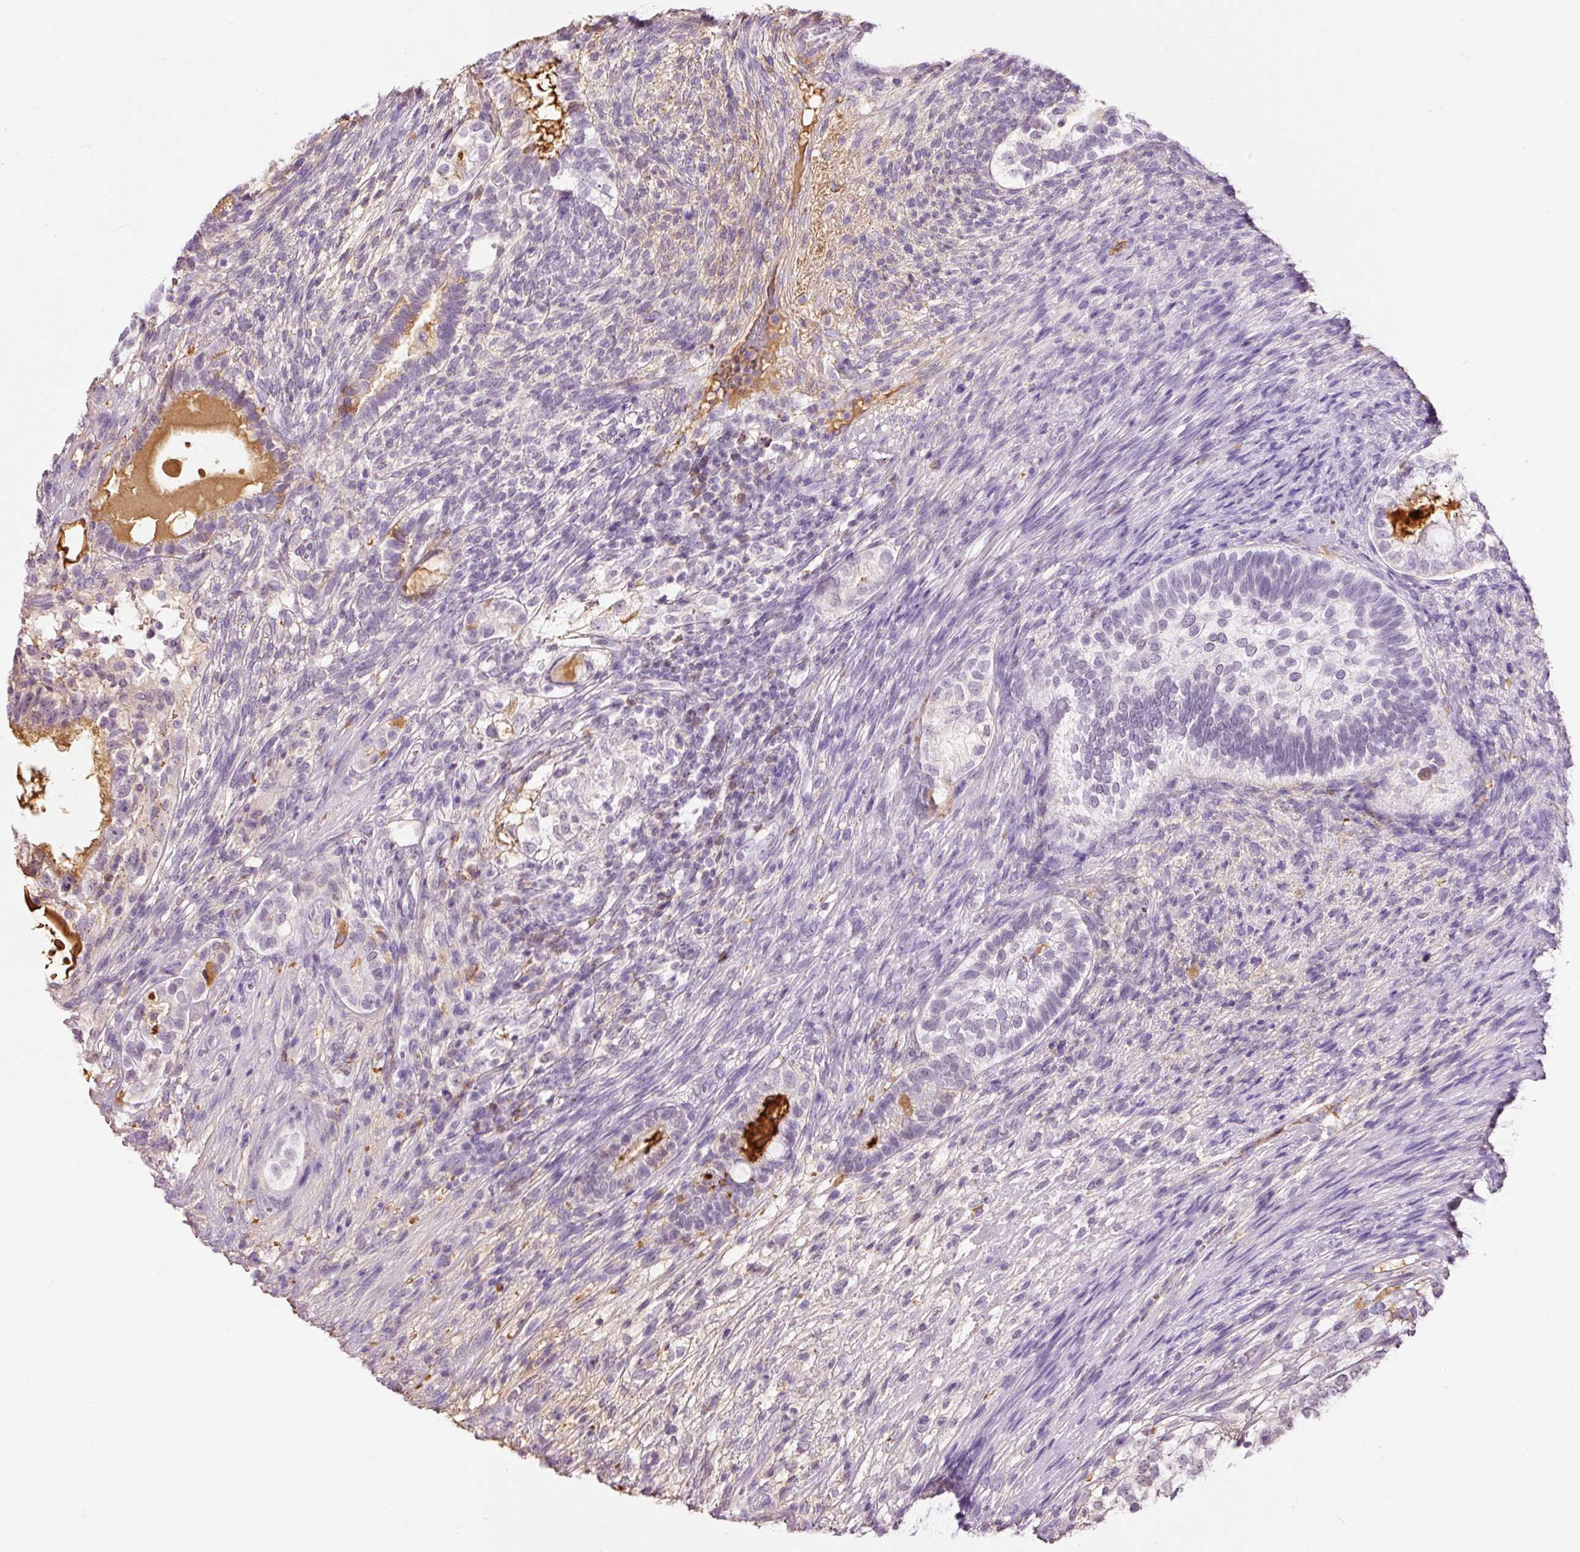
{"staining": {"intensity": "negative", "quantity": "none", "location": "none"}, "tissue": "testis cancer", "cell_type": "Tumor cells", "image_type": "cancer", "snomed": [{"axis": "morphology", "description": "Seminoma, NOS"}, {"axis": "morphology", "description": "Carcinoma, Embryonal, NOS"}, {"axis": "topography", "description": "Testis"}], "caption": "This is an IHC image of testis embryonal carcinoma. There is no positivity in tumor cells.", "gene": "PRPF38B", "patient": {"sex": "male", "age": 41}}